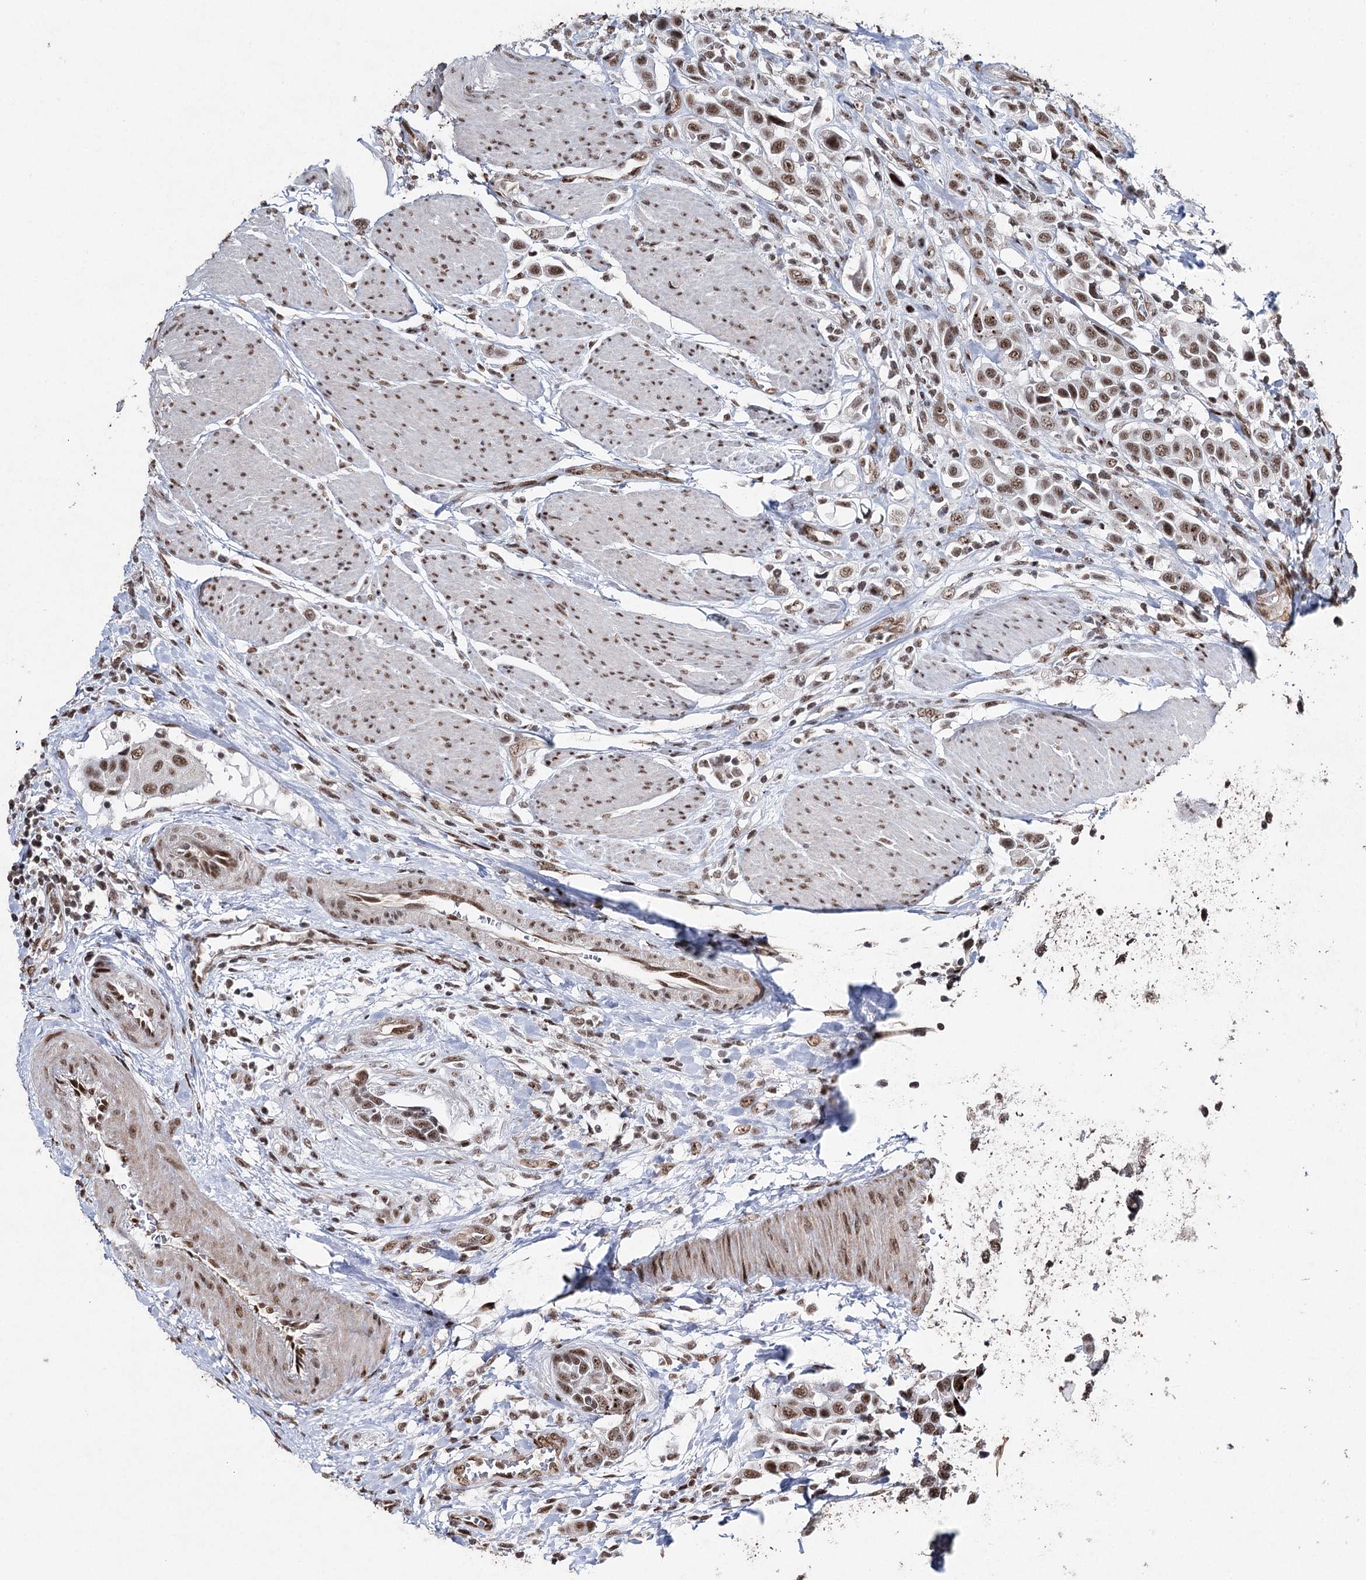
{"staining": {"intensity": "moderate", "quantity": ">75%", "location": "nuclear"}, "tissue": "urothelial cancer", "cell_type": "Tumor cells", "image_type": "cancer", "snomed": [{"axis": "morphology", "description": "Urothelial carcinoma, High grade"}, {"axis": "topography", "description": "Urinary bladder"}], "caption": "Human urothelial cancer stained with a protein marker exhibits moderate staining in tumor cells.", "gene": "PDCD4", "patient": {"sex": "male", "age": 50}}